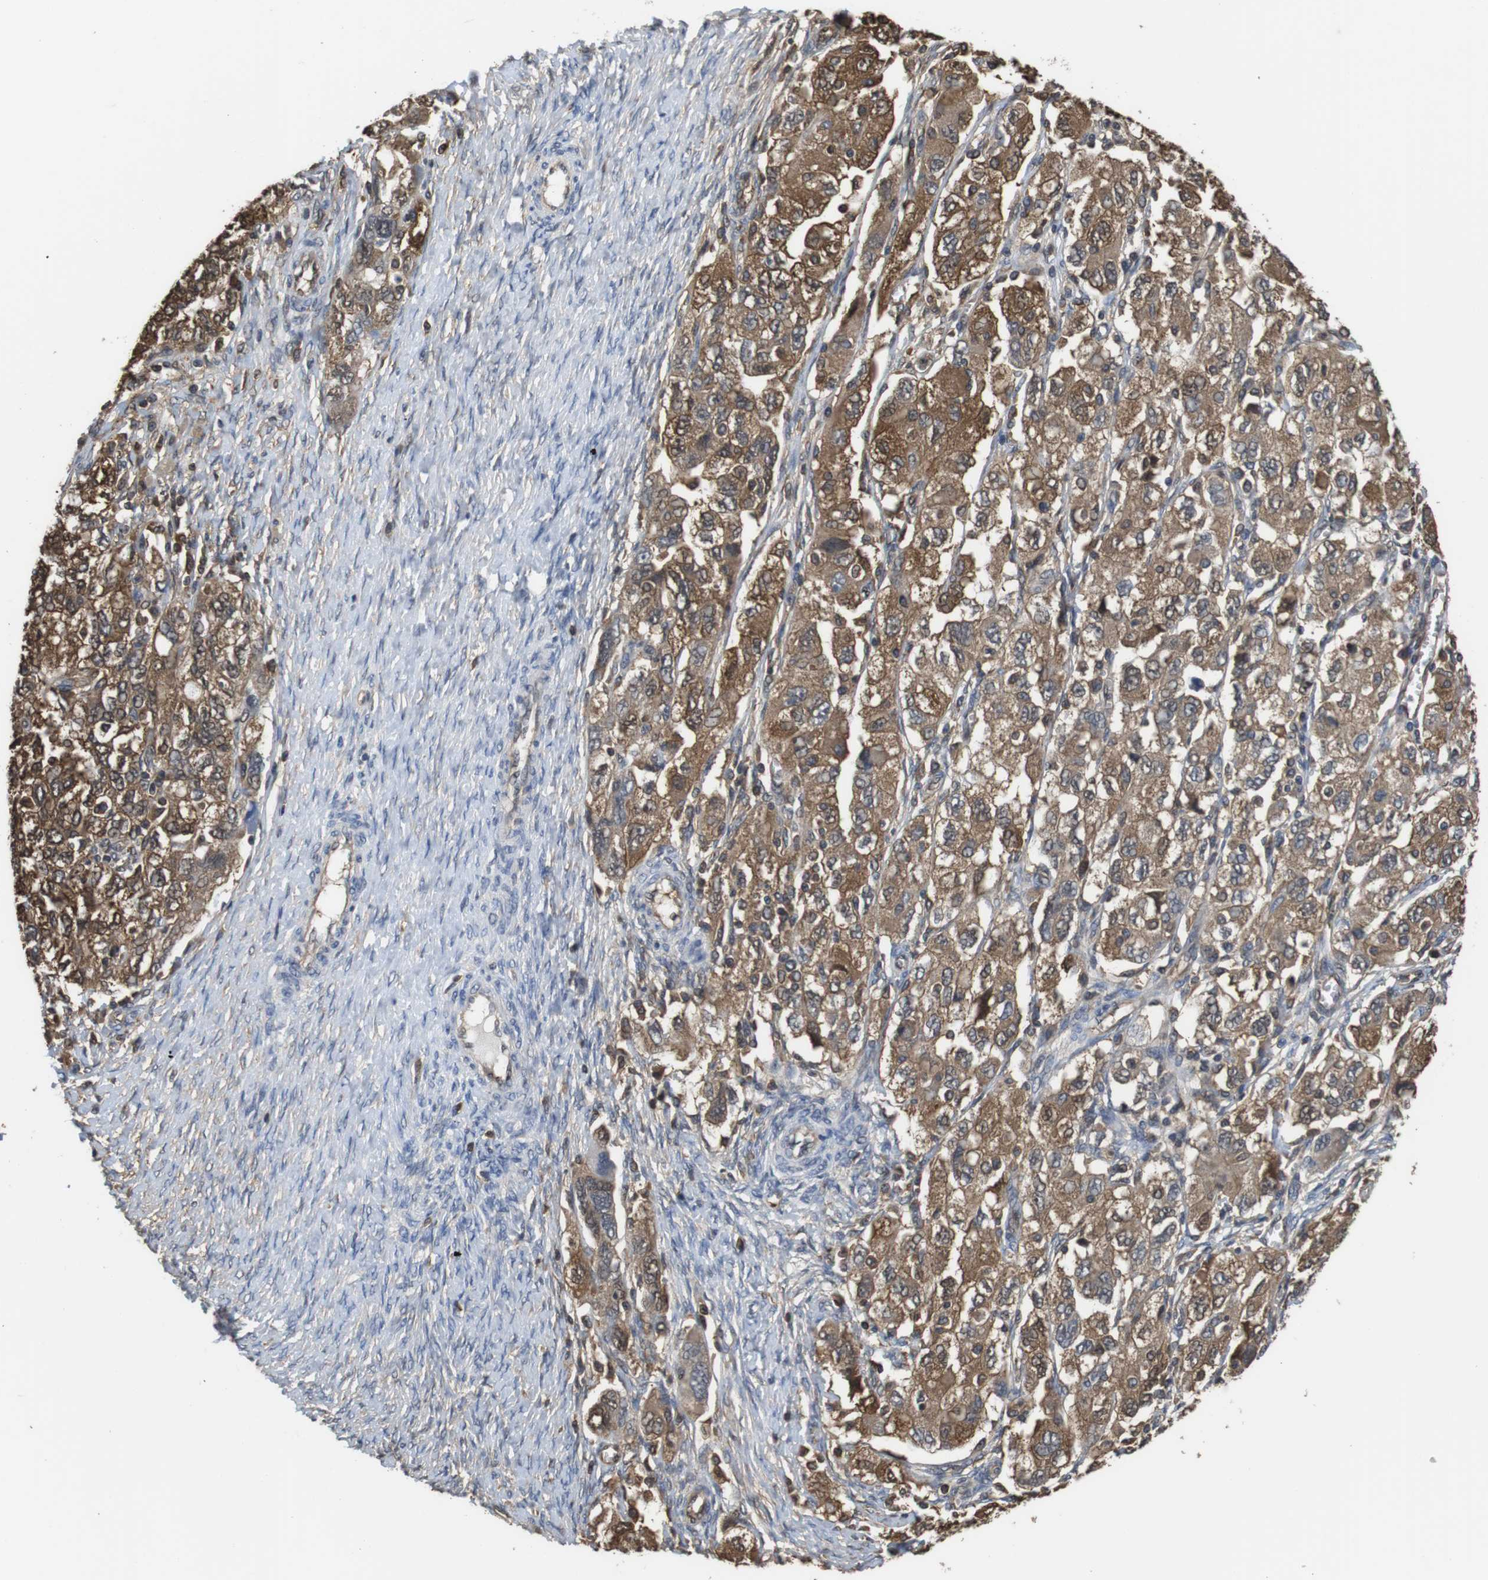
{"staining": {"intensity": "moderate", "quantity": ">75%", "location": "cytoplasmic/membranous,nuclear"}, "tissue": "ovarian cancer", "cell_type": "Tumor cells", "image_type": "cancer", "snomed": [{"axis": "morphology", "description": "Carcinoma, NOS"}, {"axis": "morphology", "description": "Cystadenocarcinoma, serous, NOS"}, {"axis": "topography", "description": "Ovary"}], "caption": "The image shows immunohistochemical staining of ovarian cancer. There is moderate cytoplasmic/membranous and nuclear staining is present in approximately >75% of tumor cells. The staining was performed using DAB to visualize the protein expression in brown, while the nuclei were stained in blue with hematoxylin (Magnification: 20x).", "gene": "LDHA", "patient": {"sex": "female", "age": 69}}